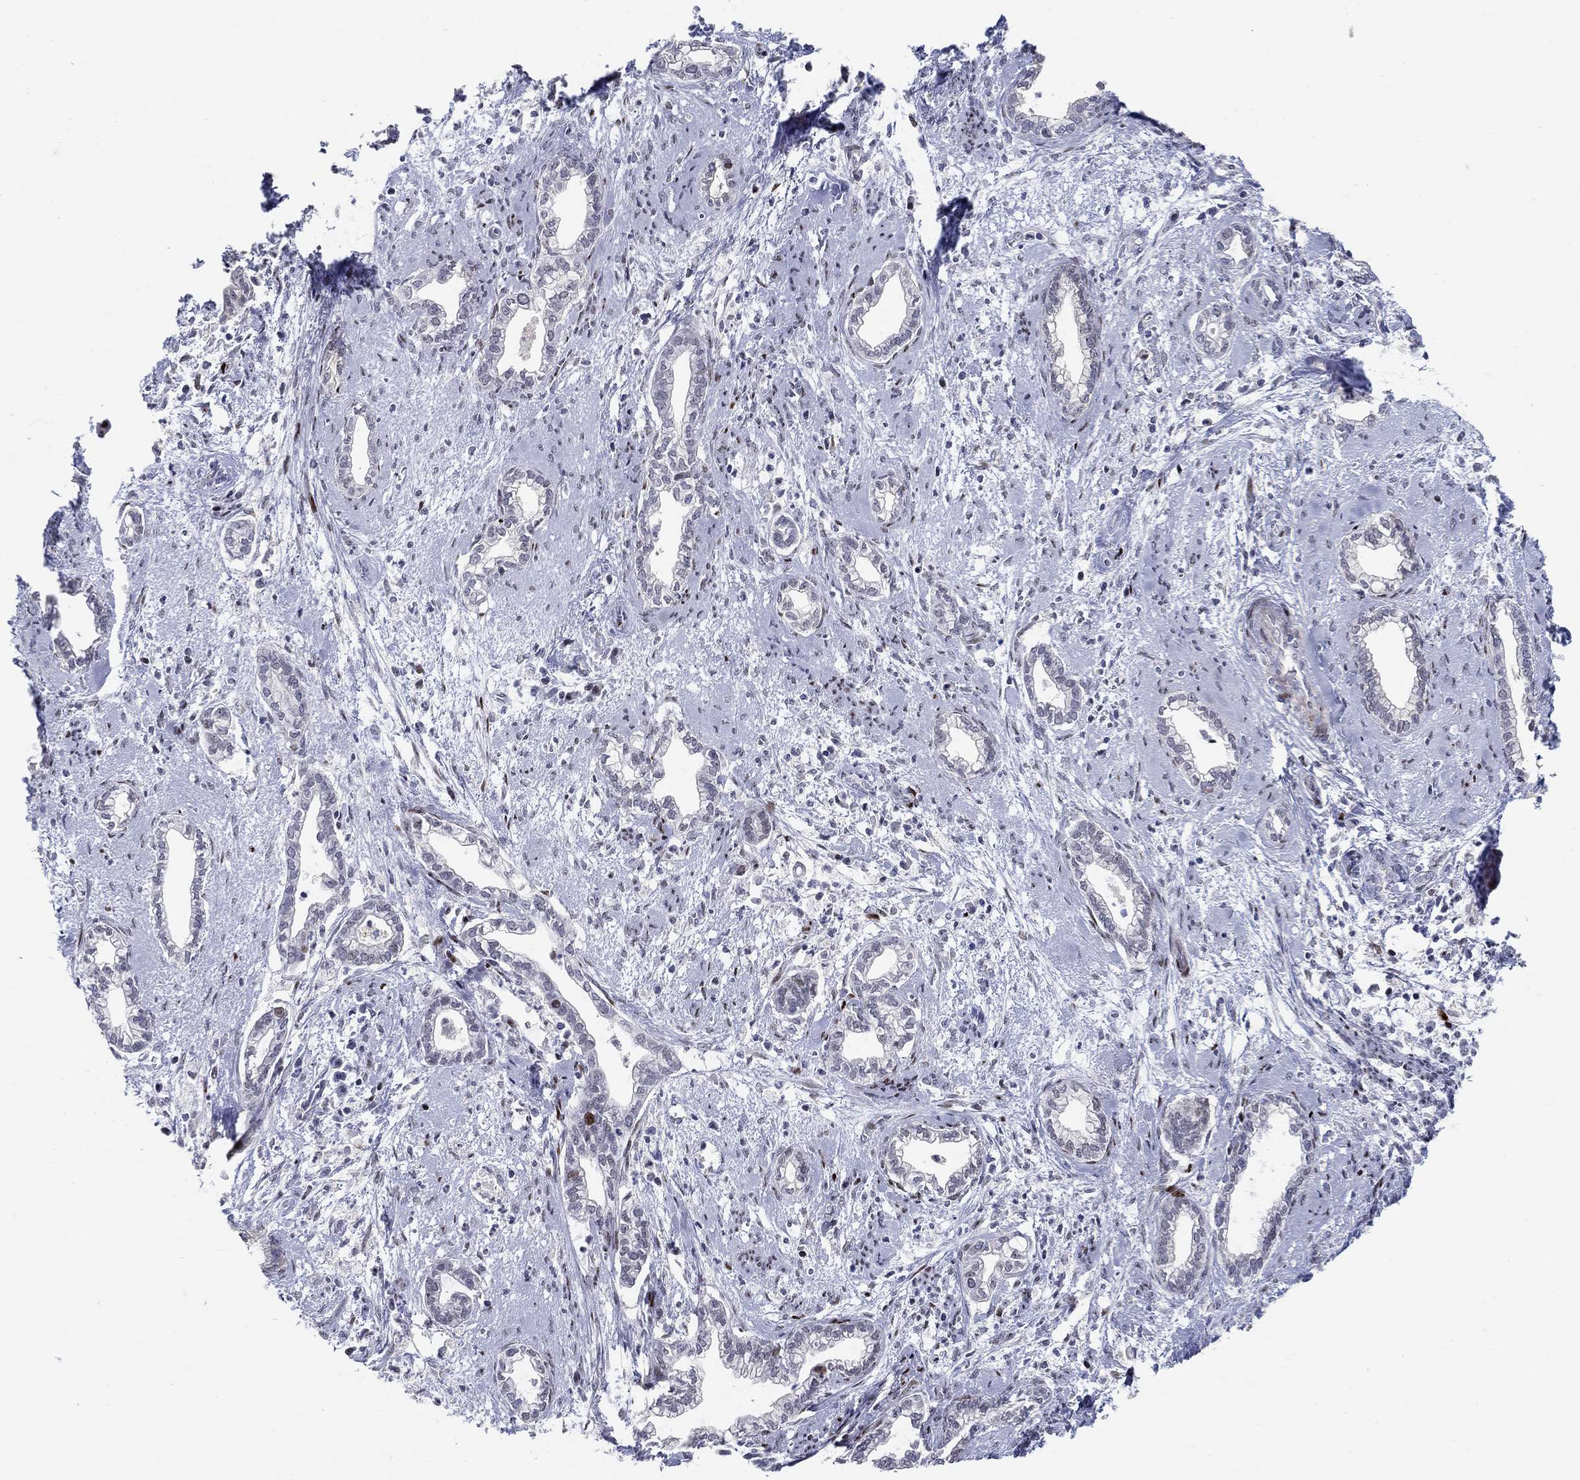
{"staining": {"intensity": "negative", "quantity": "none", "location": "none"}, "tissue": "cervical cancer", "cell_type": "Tumor cells", "image_type": "cancer", "snomed": [{"axis": "morphology", "description": "Adenocarcinoma, NOS"}, {"axis": "topography", "description": "Cervix"}], "caption": "A high-resolution micrograph shows IHC staining of cervical cancer, which shows no significant positivity in tumor cells.", "gene": "RAPGEF5", "patient": {"sex": "female", "age": 62}}